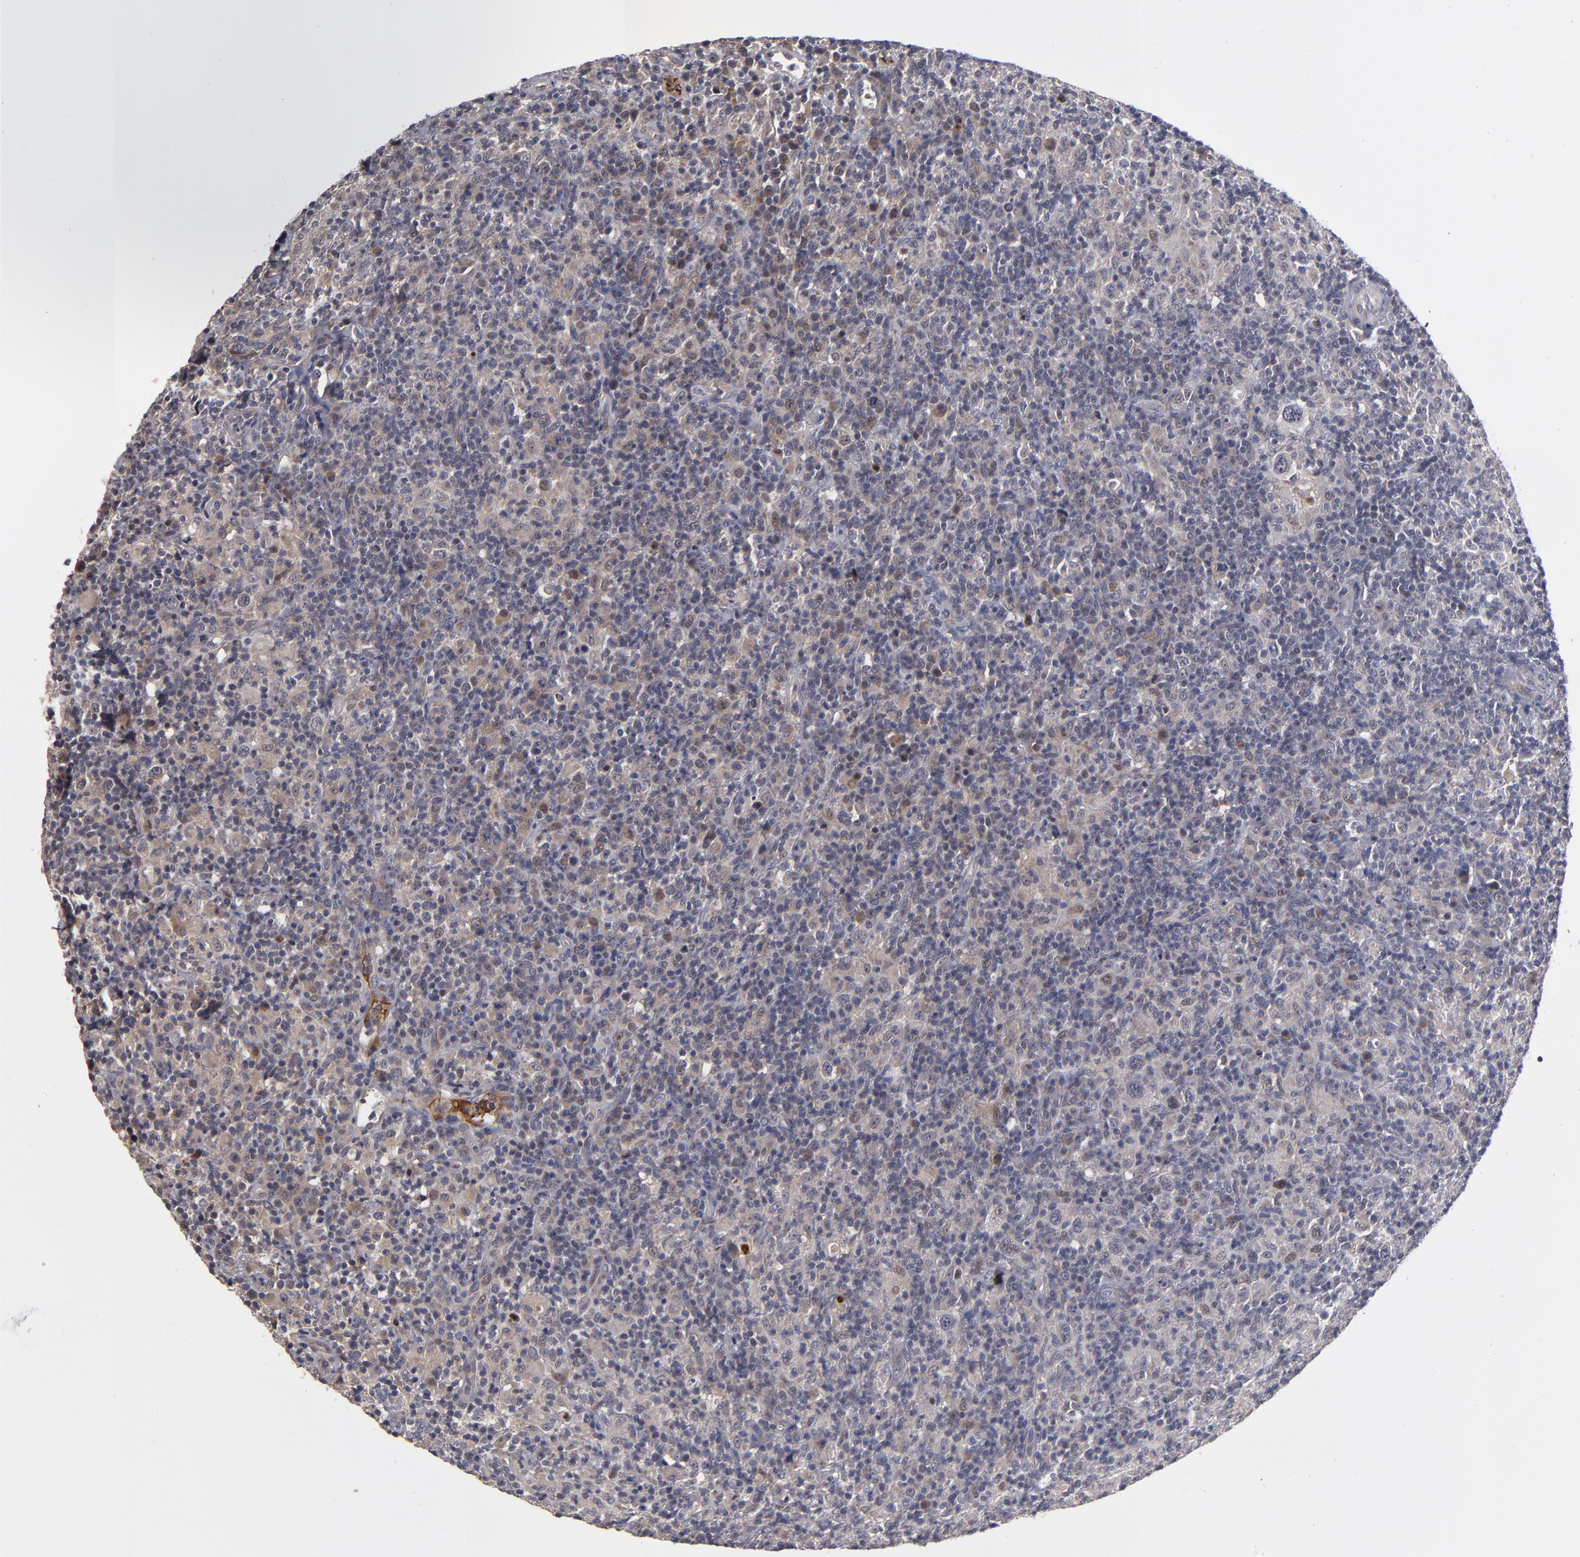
{"staining": {"intensity": "negative", "quantity": "none", "location": "none"}, "tissue": "lymphoma", "cell_type": "Tumor cells", "image_type": "cancer", "snomed": [{"axis": "morphology", "description": "Hodgkin's disease, NOS"}, {"axis": "topography", "description": "Lymph node"}], "caption": "Protein analysis of Hodgkin's disease exhibits no significant staining in tumor cells. (DAB IHC visualized using brightfield microscopy, high magnification).", "gene": "EXD2", "patient": {"sex": "male", "age": 65}}